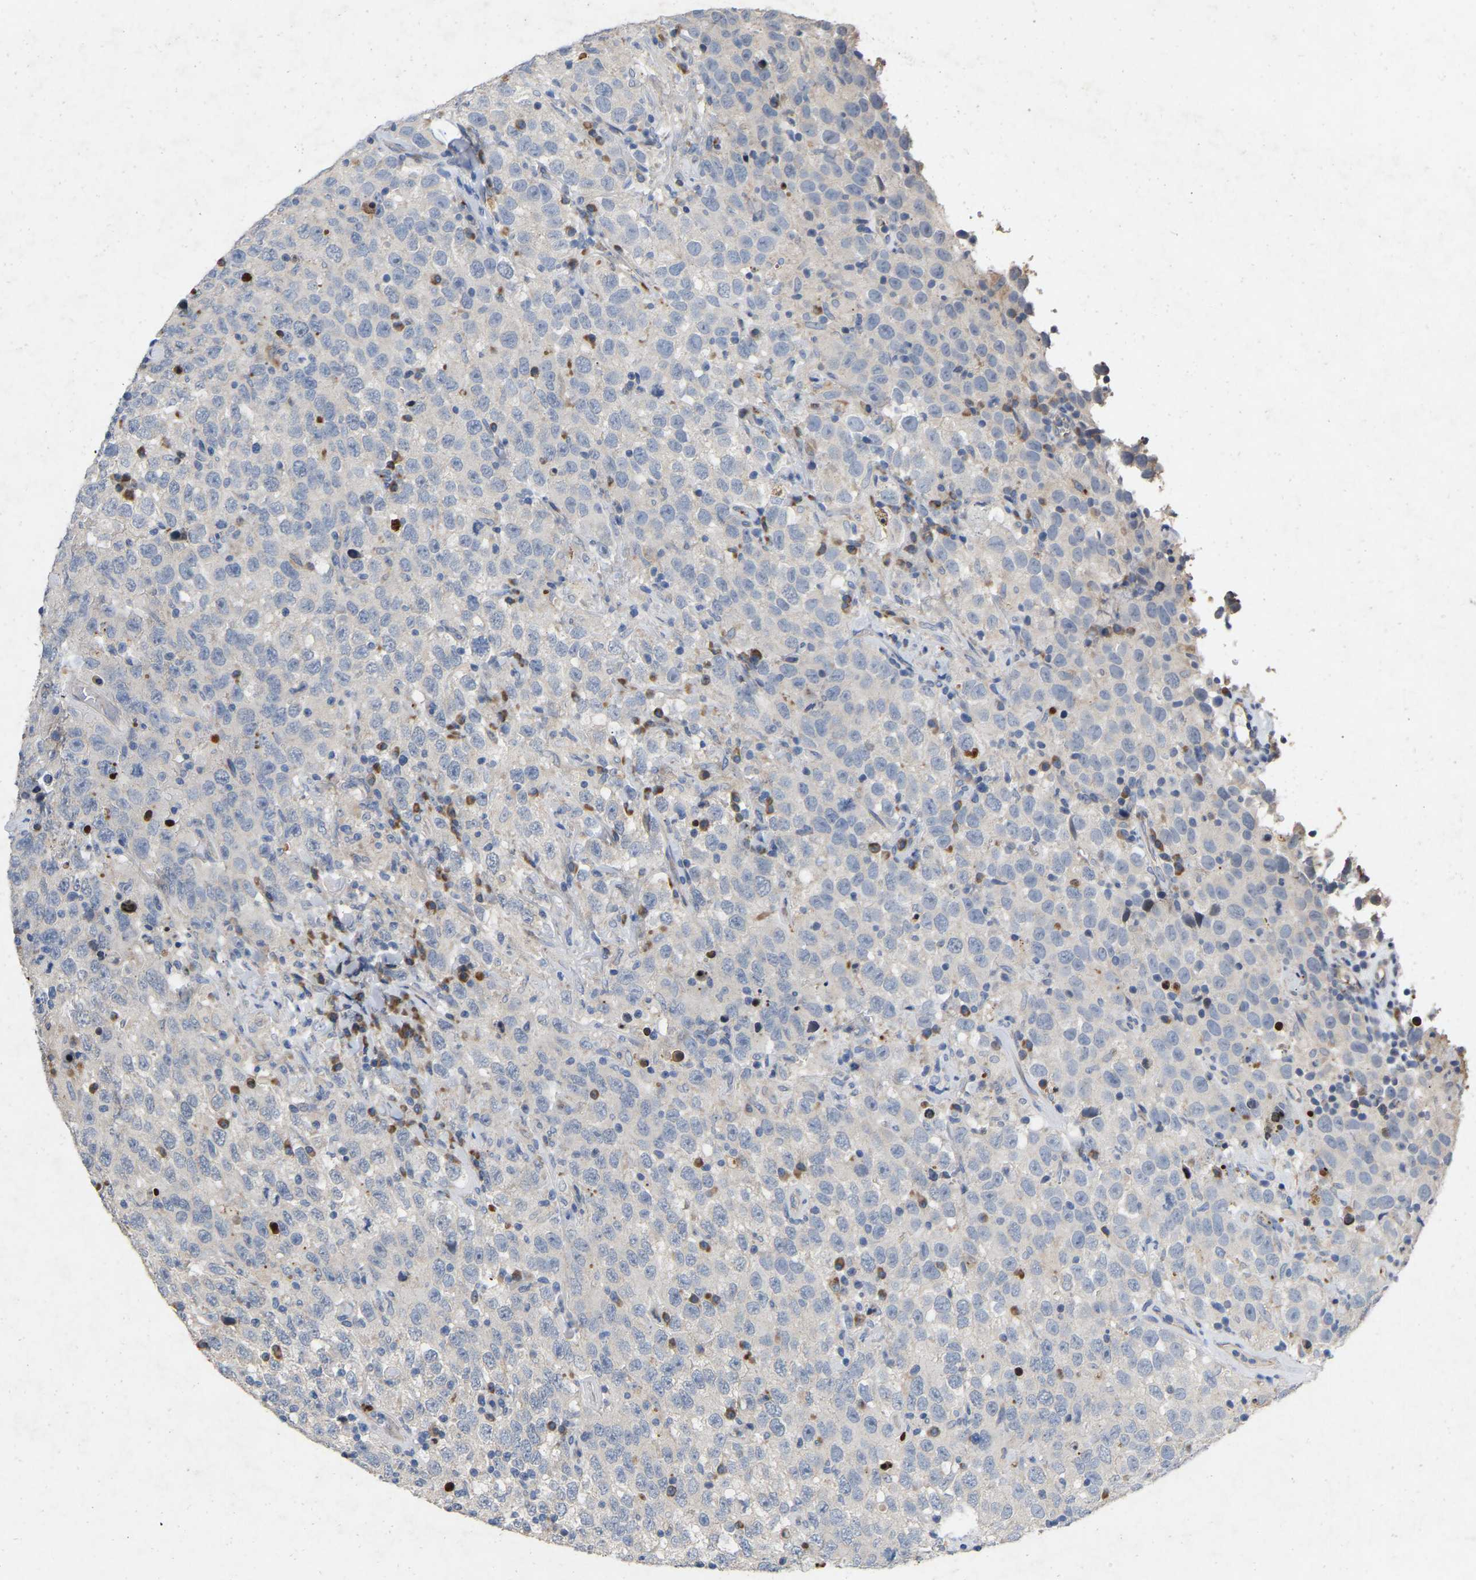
{"staining": {"intensity": "negative", "quantity": "none", "location": "none"}, "tissue": "testis cancer", "cell_type": "Tumor cells", "image_type": "cancer", "snomed": [{"axis": "morphology", "description": "Seminoma, NOS"}, {"axis": "topography", "description": "Testis"}], "caption": "Immunohistochemistry of human seminoma (testis) demonstrates no staining in tumor cells.", "gene": "RHEB", "patient": {"sex": "male", "age": 41}}